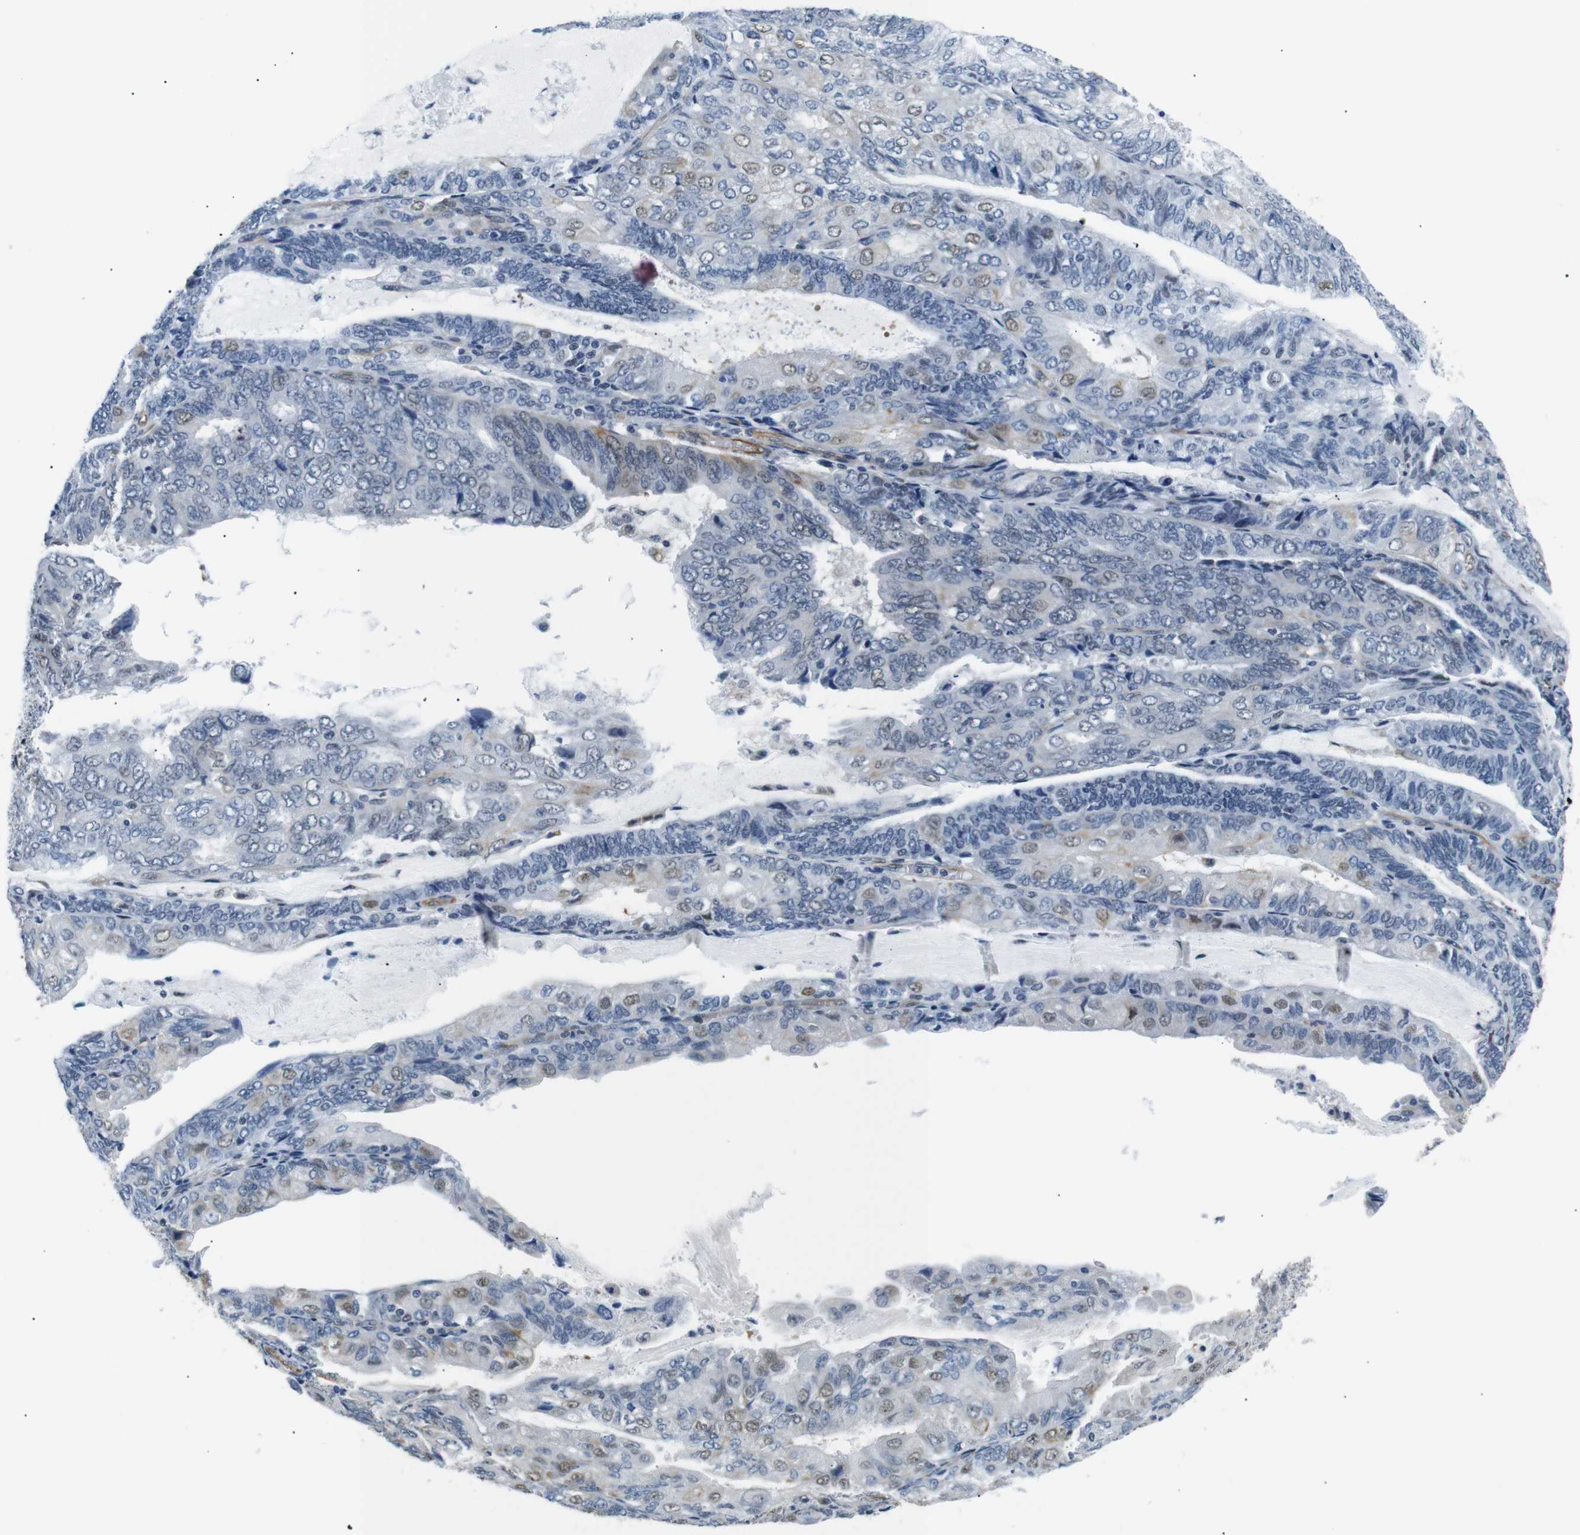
{"staining": {"intensity": "moderate", "quantity": "<25%", "location": "nuclear"}, "tissue": "endometrial cancer", "cell_type": "Tumor cells", "image_type": "cancer", "snomed": [{"axis": "morphology", "description": "Adenocarcinoma, NOS"}, {"axis": "topography", "description": "Endometrium"}], "caption": "About <25% of tumor cells in human adenocarcinoma (endometrial) reveal moderate nuclear protein positivity as visualized by brown immunohistochemical staining.", "gene": "TAFA1", "patient": {"sex": "female", "age": 81}}